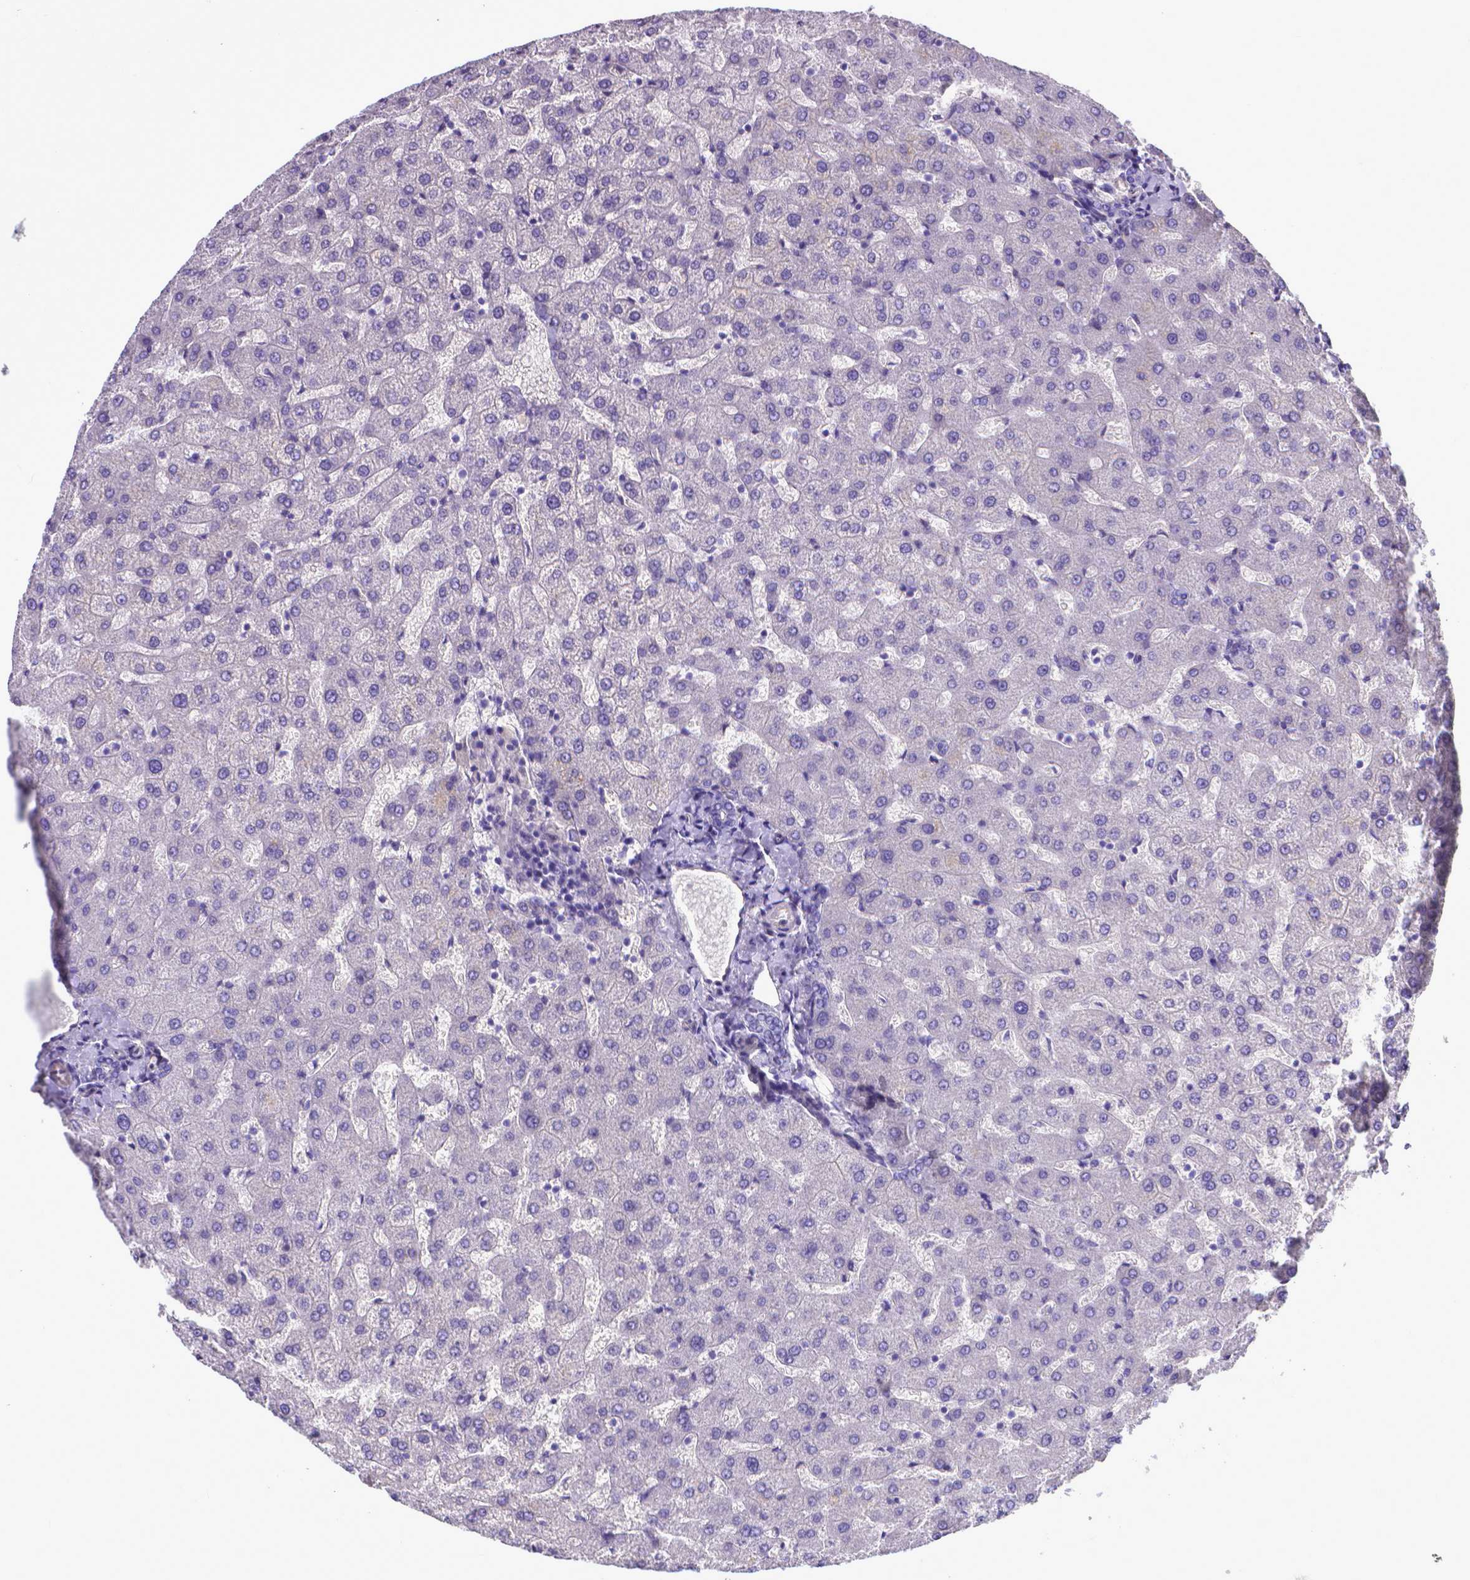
{"staining": {"intensity": "negative", "quantity": "none", "location": "none"}, "tissue": "liver", "cell_type": "Cholangiocytes", "image_type": "normal", "snomed": [{"axis": "morphology", "description": "Normal tissue, NOS"}, {"axis": "topography", "description": "Liver"}], "caption": "Immunohistochemistry (IHC) histopathology image of normal liver stained for a protein (brown), which reveals no staining in cholangiocytes. The staining was performed using DAB (3,3'-diaminobenzidine) to visualize the protein expression in brown, while the nuclei were stained in blue with hematoxylin (Magnification: 20x).", "gene": "CLIC4", "patient": {"sex": "female", "age": 50}}